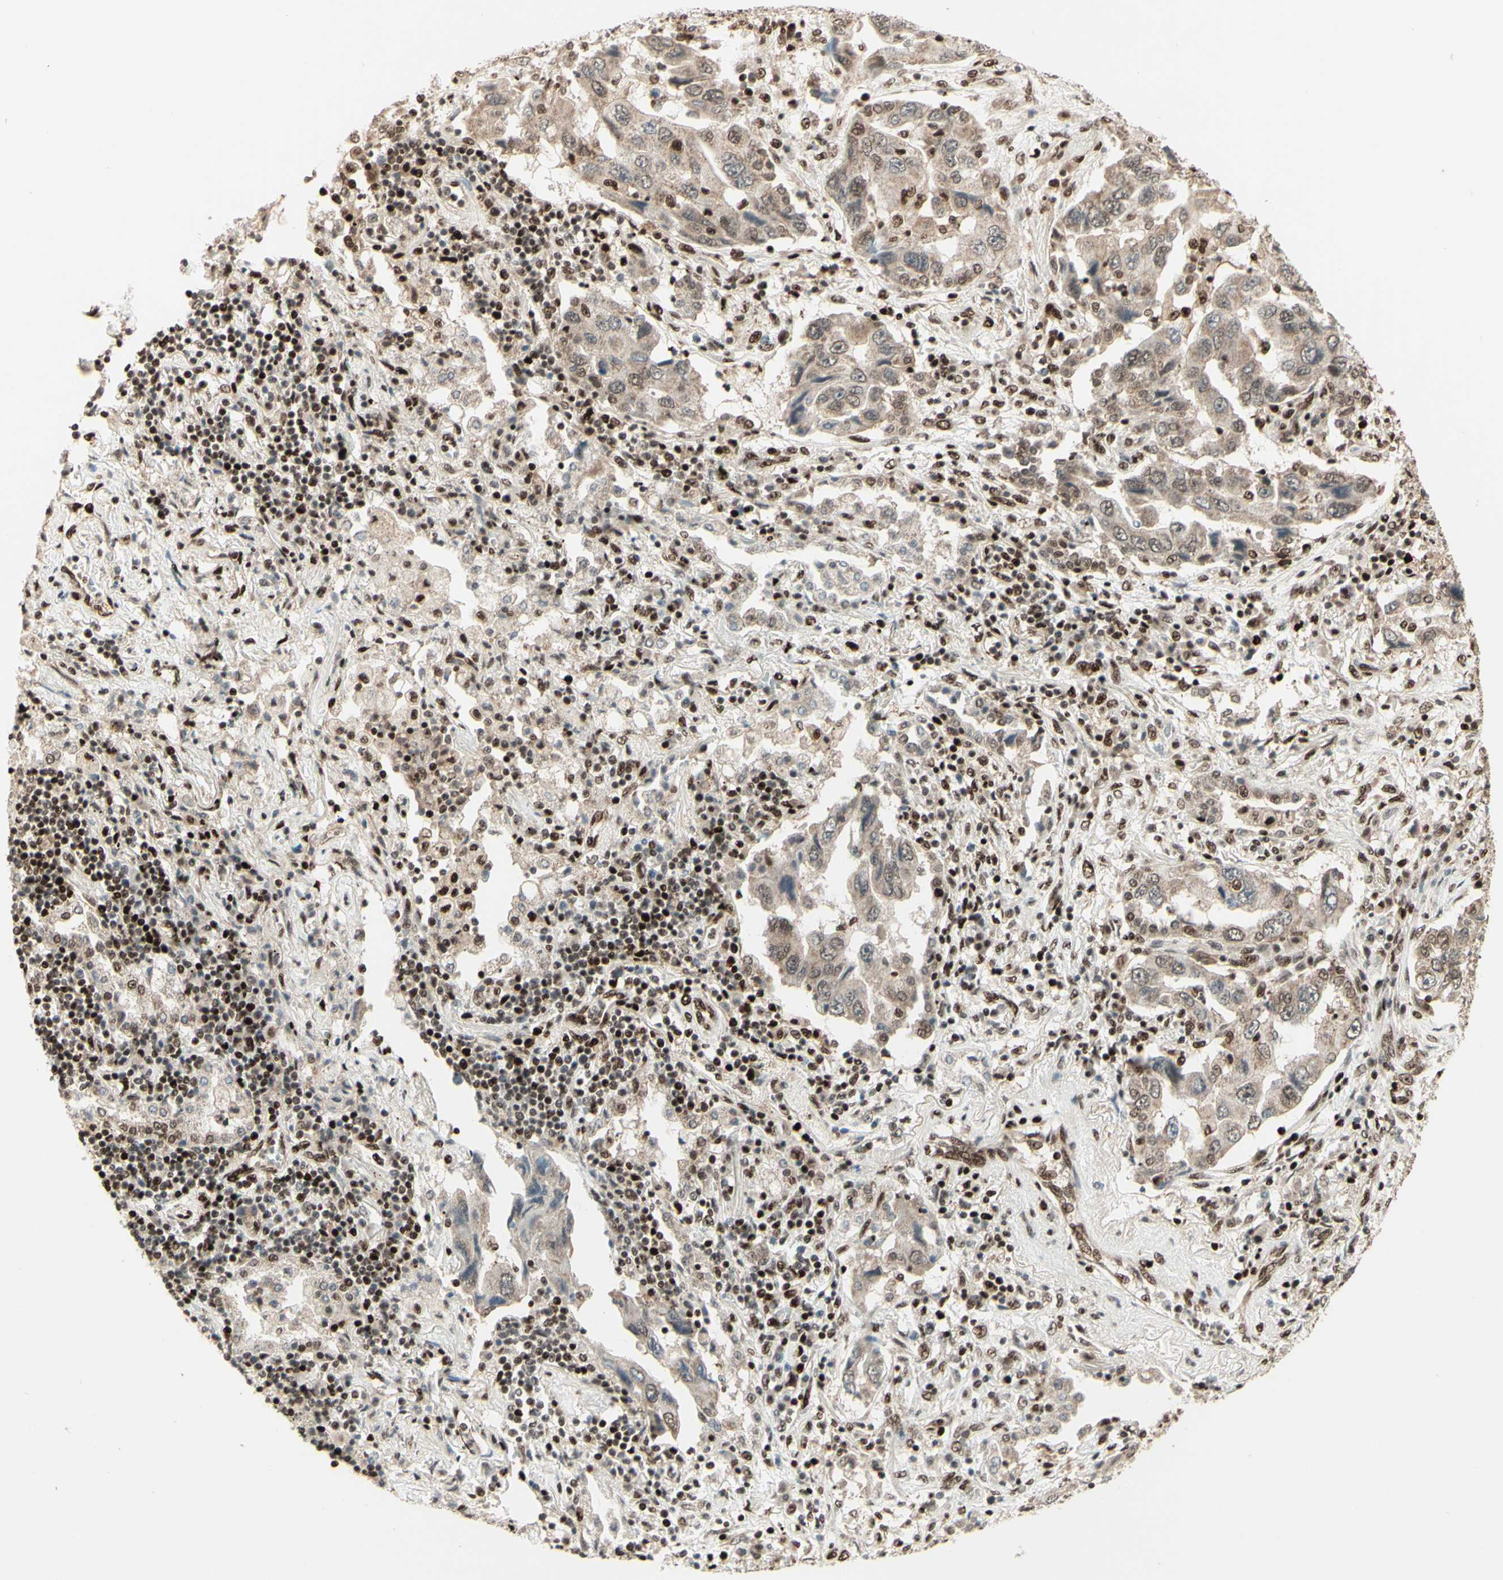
{"staining": {"intensity": "weak", "quantity": ">75%", "location": "cytoplasmic/membranous,nuclear"}, "tissue": "lung cancer", "cell_type": "Tumor cells", "image_type": "cancer", "snomed": [{"axis": "morphology", "description": "Adenocarcinoma, NOS"}, {"axis": "topography", "description": "Lung"}], "caption": "Brown immunohistochemical staining in lung cancer displays weak cytoplasmic/membranous and nuclear positivity in about >75% of tumor cells.", "gene": "NR3C1", "patient": {"sex": "female", "age": 65}}